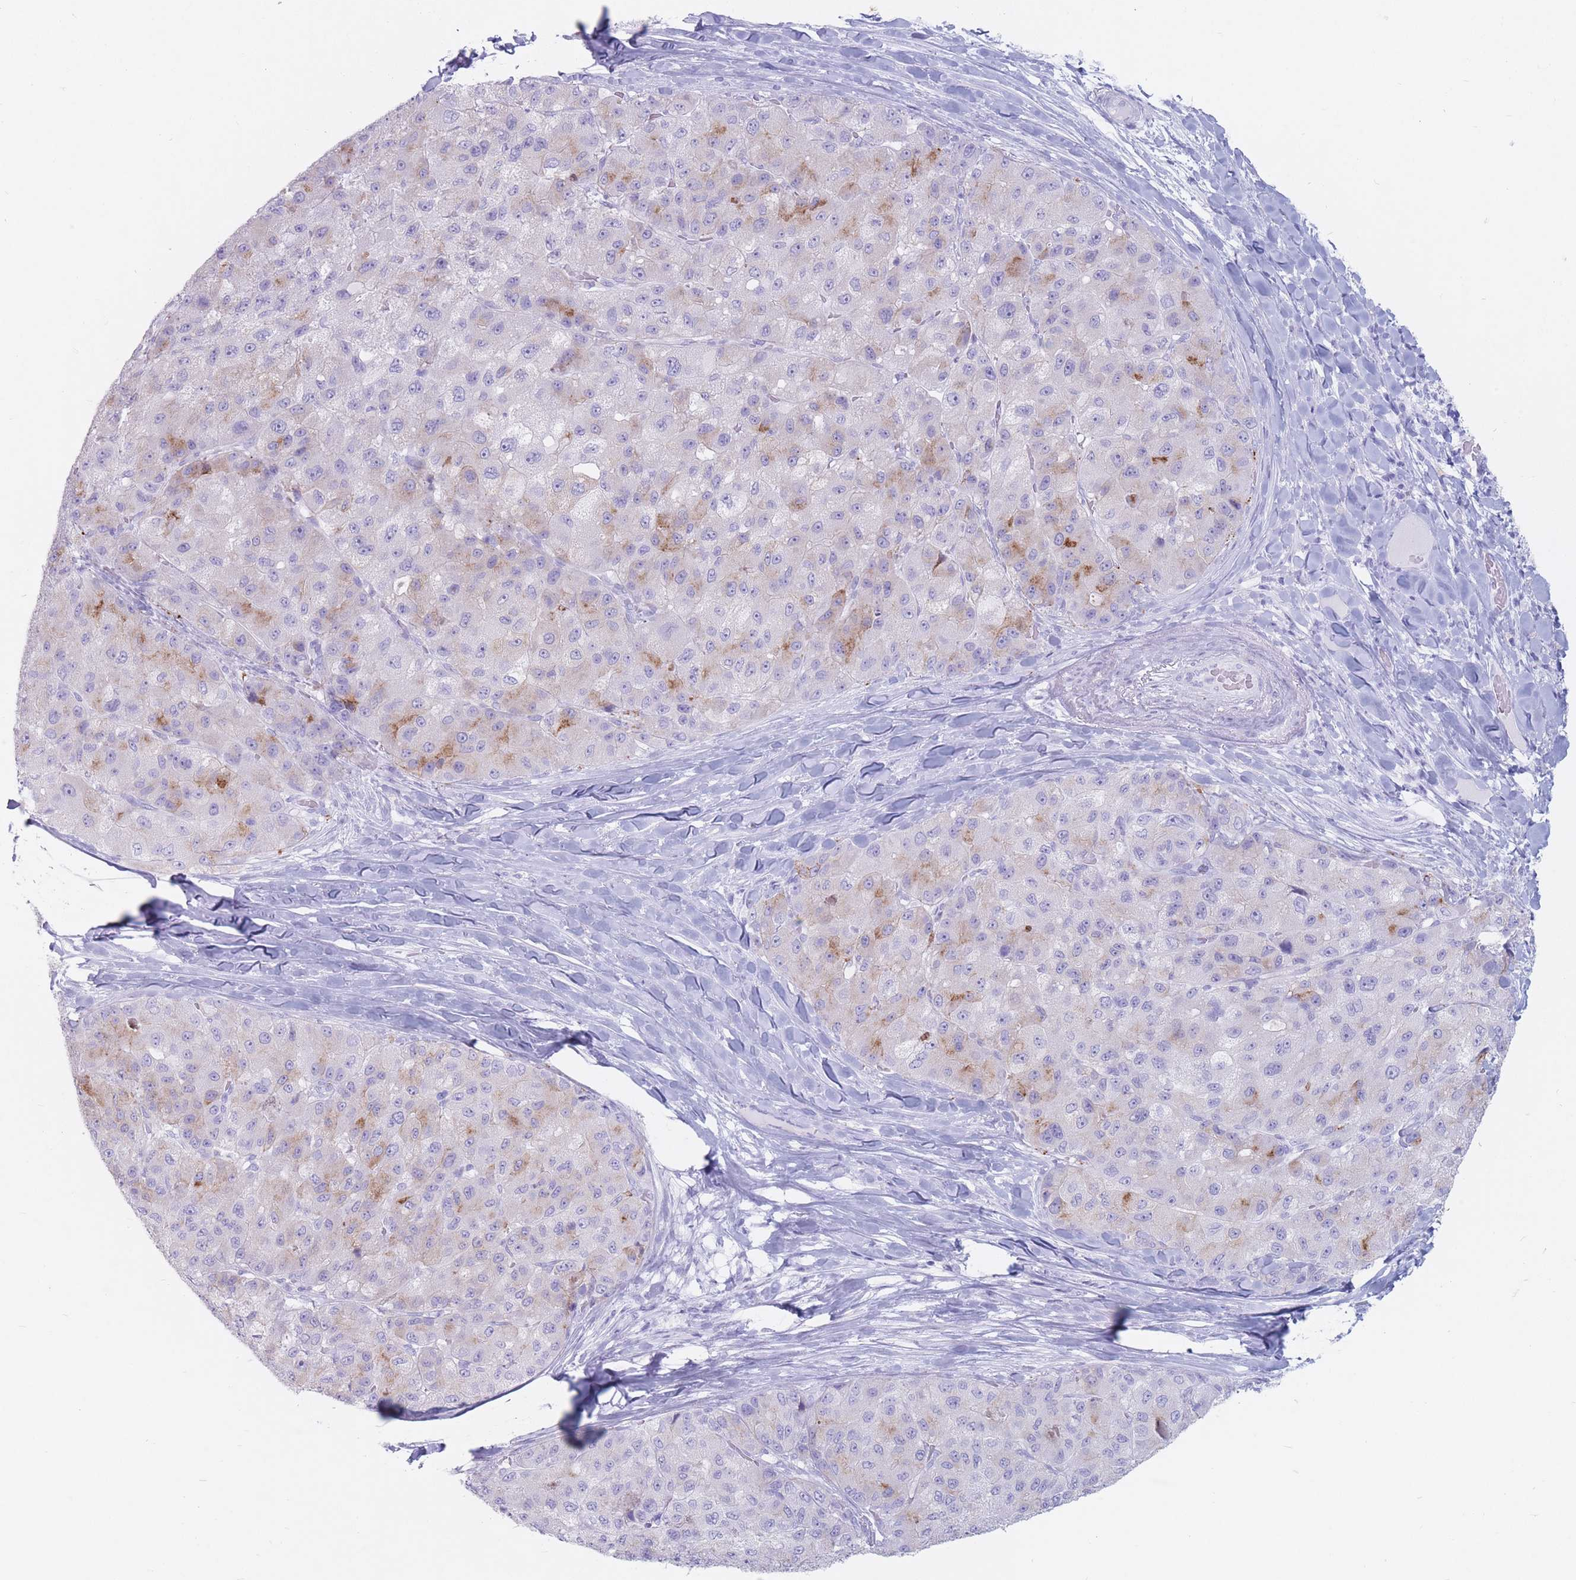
{"staining": {"intensity": "moderate", "quantity": "<25%", "location": "cytoplasmic/membranous"}, "tissue": "liver cancer", "cell_type": "Tumor cells", "image_type": "cancer", "snomed": [{"axis": "morphology", "description": "Carcinoma, Hepatocellular, NOS"}, {"axis": "topography", "description": "Liver"}], "caption": "Immunohistochemistry of liver hepatocellular carcinoma demonstrates low levels of moderate cytoplasmic/membranous staining in approximately <25% of tumor cells. (Brightfield microscopy of DAB IHC at high magnification).", "gene": "ST3GAL5", "patient": {"sex": "male", "age": 80}}